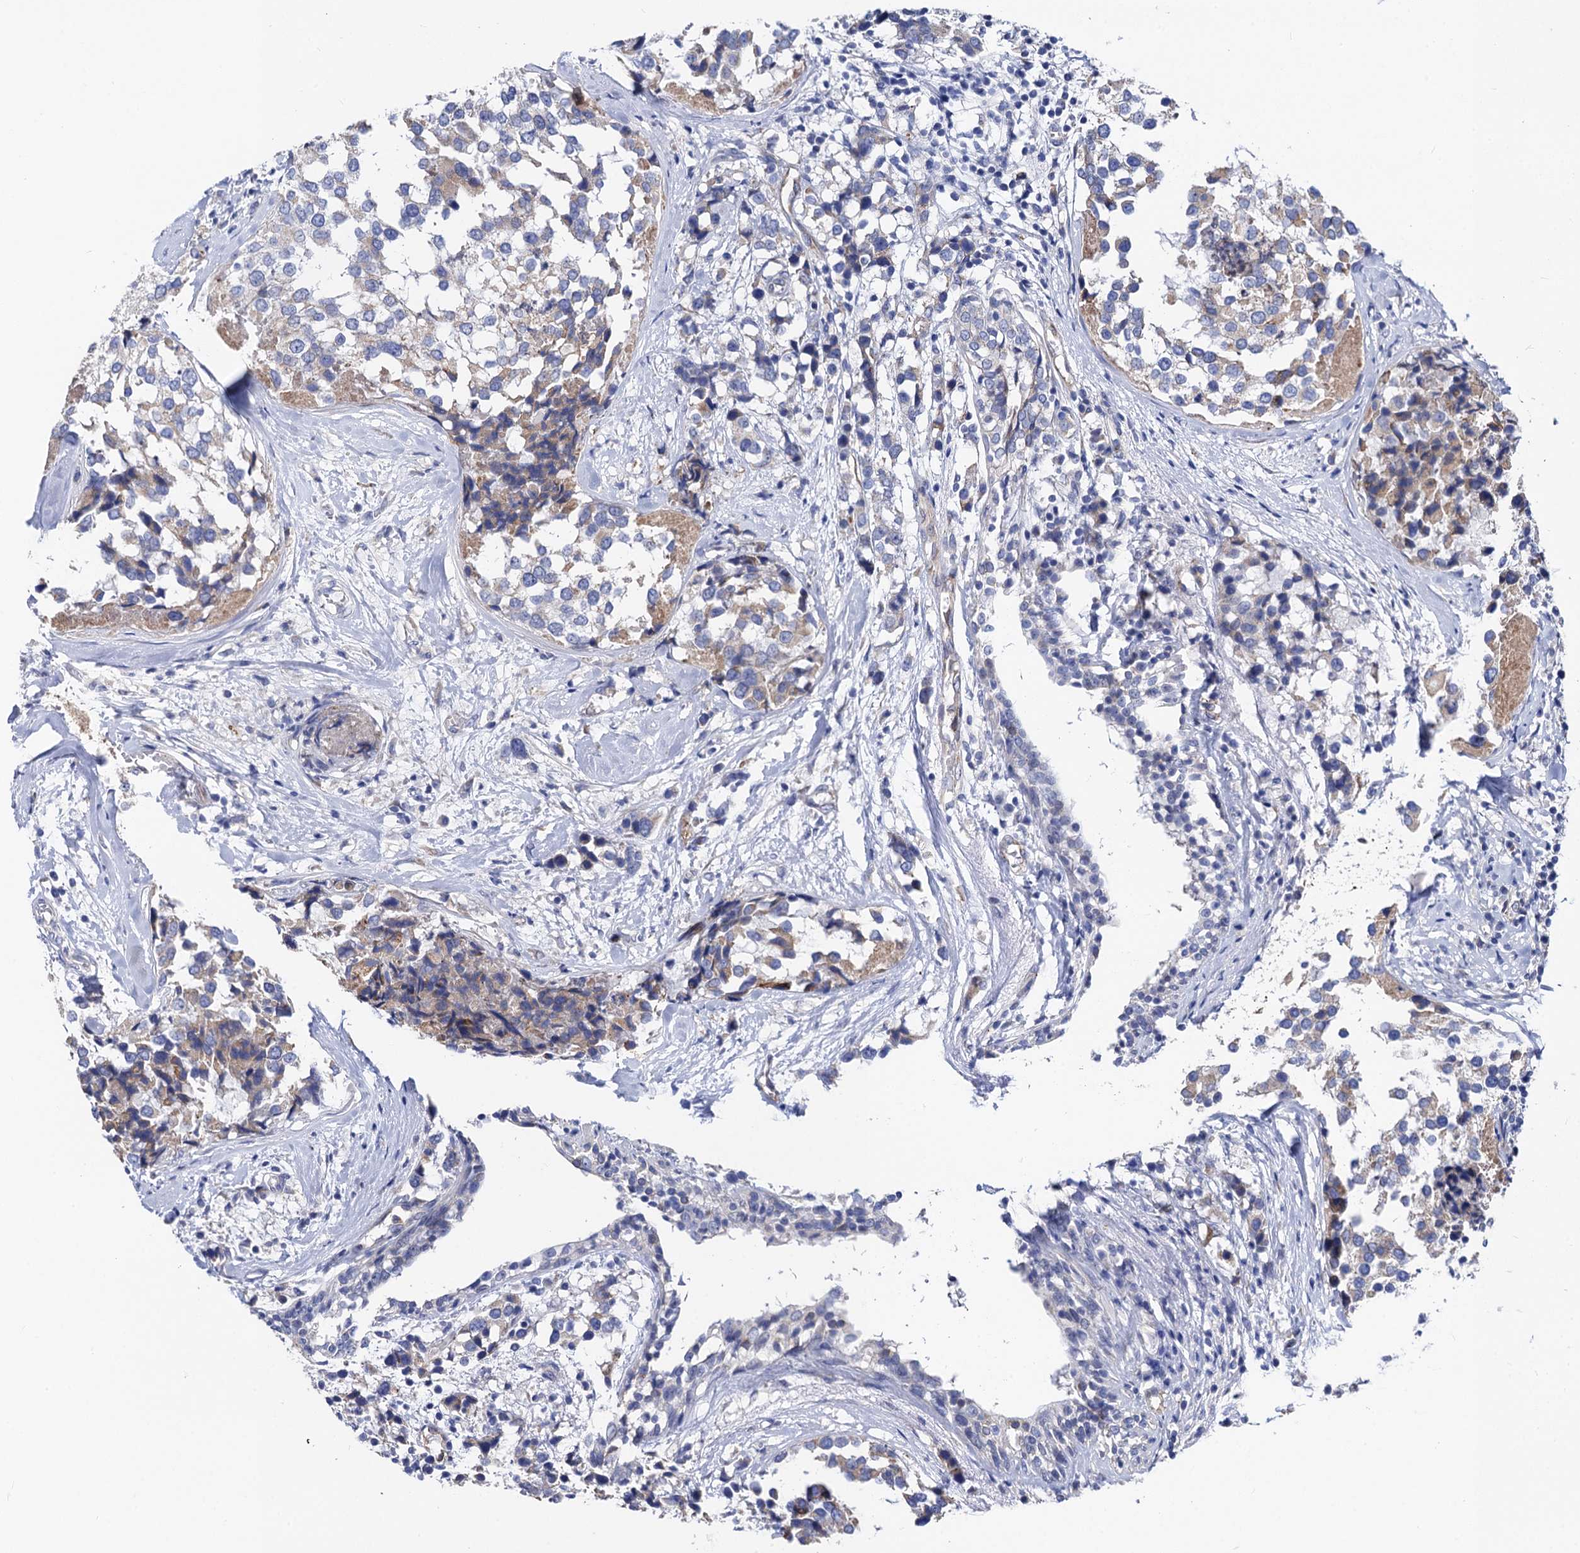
{"staining": {"intensity": "negative", "quantity": "none", "location": "none"}, "tissue": "breast cancer", "cell_type": "Tumor cells", "image_type": "cancer", "snomed": [{"axis": "morphology", "description": "Lobular carcinoma"}, {"axis": "topography", "description": "Breast"}], "caption": "The histopathology image shows no staining of tumor cells in breast lobular carcinoma. (DAB (3,3'-diaminobenzidine) immunohistochemistry (IHC), high magnification).", "gene": "FREM3", "patient": {"sex": "female", "age": 59}}